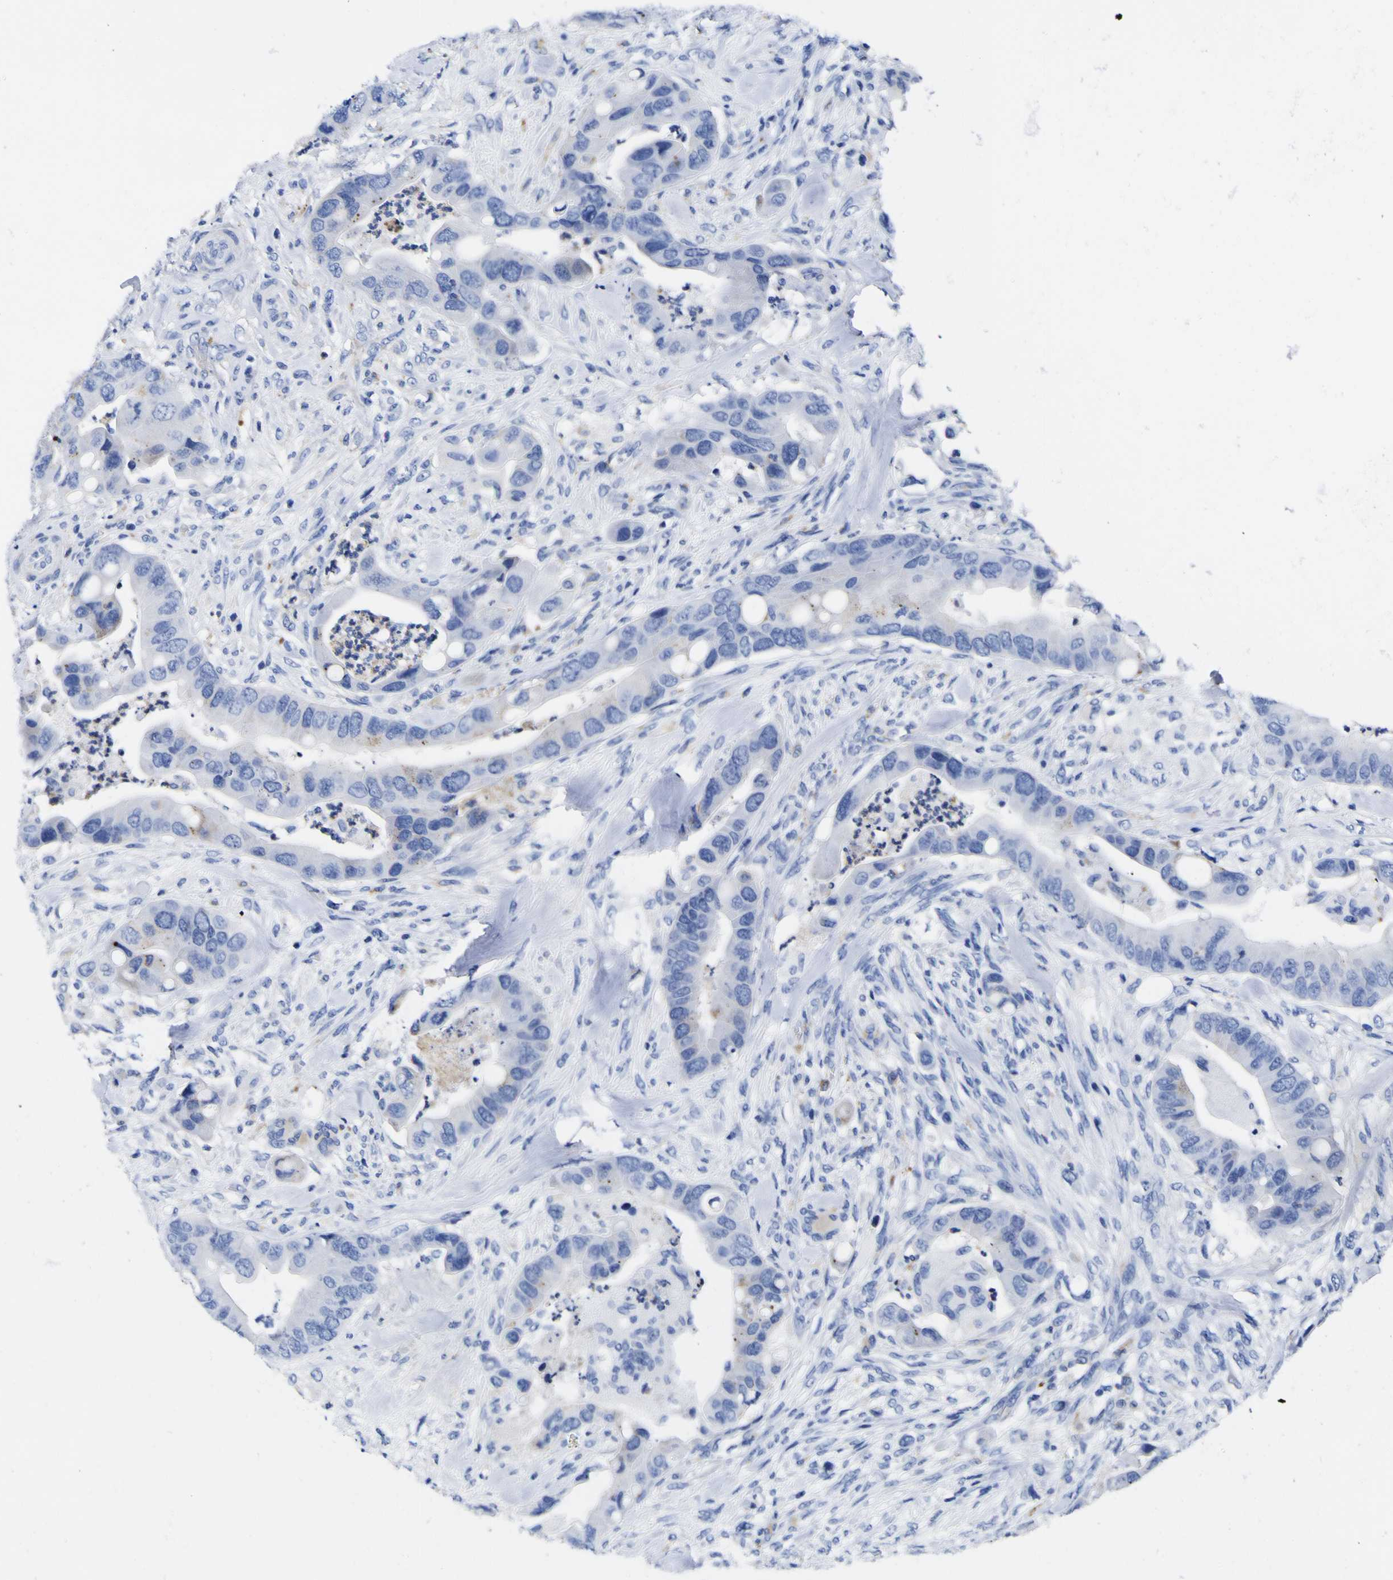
{"staining": {"intensity": "negative", "quantity": "none", "location": "none"}, "tissue": "colorectal cancer", "cell_type": "Tumor cells", "image_type": "cancer", "snomed": [{"axis": "morphology", "description": "Adenocarcinoma, NOS"}, {"axis": "topography", "description": "Rectum"}], "caption": "Immunohistochemistry (IHC) photomicrograph of neoplastic tissue: adenocarcinoma (colorectal) stained with DAB reveals no significant protein expression in tumor cells. Brightfield microscopy of immunohistochemistry (IHC) stained with DAB (3,3'-diaminobenzidine) (brown) and hematoxylin (blue), captured at high magnification.", "gene": "HLA-DQA1", "patient": {"sex": "female", "age": 57}}